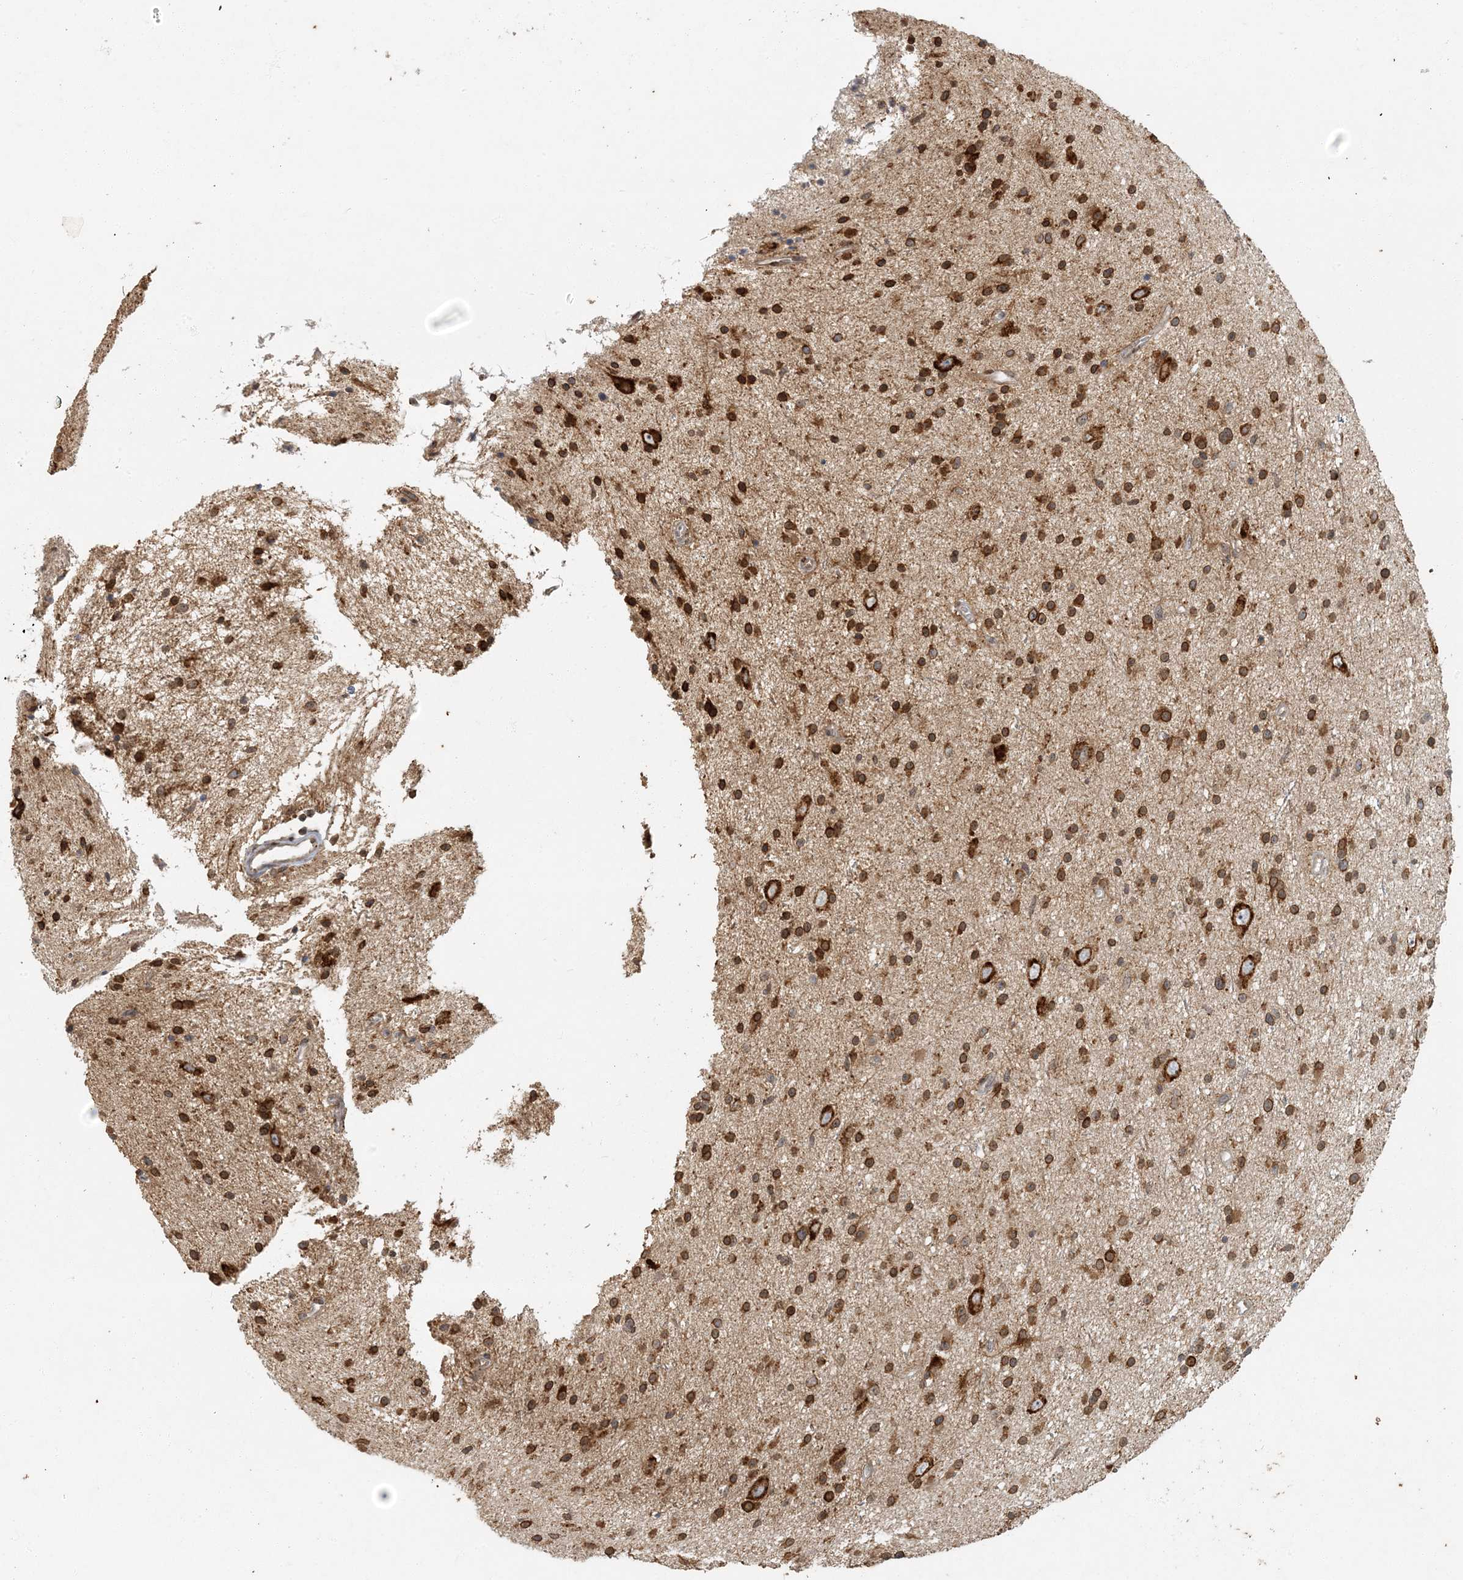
{"staining": {"intensity": "strong", "quantity": ">75%", "location": "cytoplasmic/membranous"}, "tissue": "glioma", "cell_type": "Tumor cells", "image_type": "cancer", "snomed": [{"axis": "morphology", "description": "Glioma, malignant, Low grade"}, {"axis": "topography", "description": "Cerebral cortex"}], "caption": "Protein staining shows strong cytoplasmic/membranous positivity in approximately >75% of tumor cells in malignant glioma (low-grade). (DAB IHC with brightfield microscopy, high magnification).", "gene": "AK9", "patient": {"sex": "female", "age": 39}}